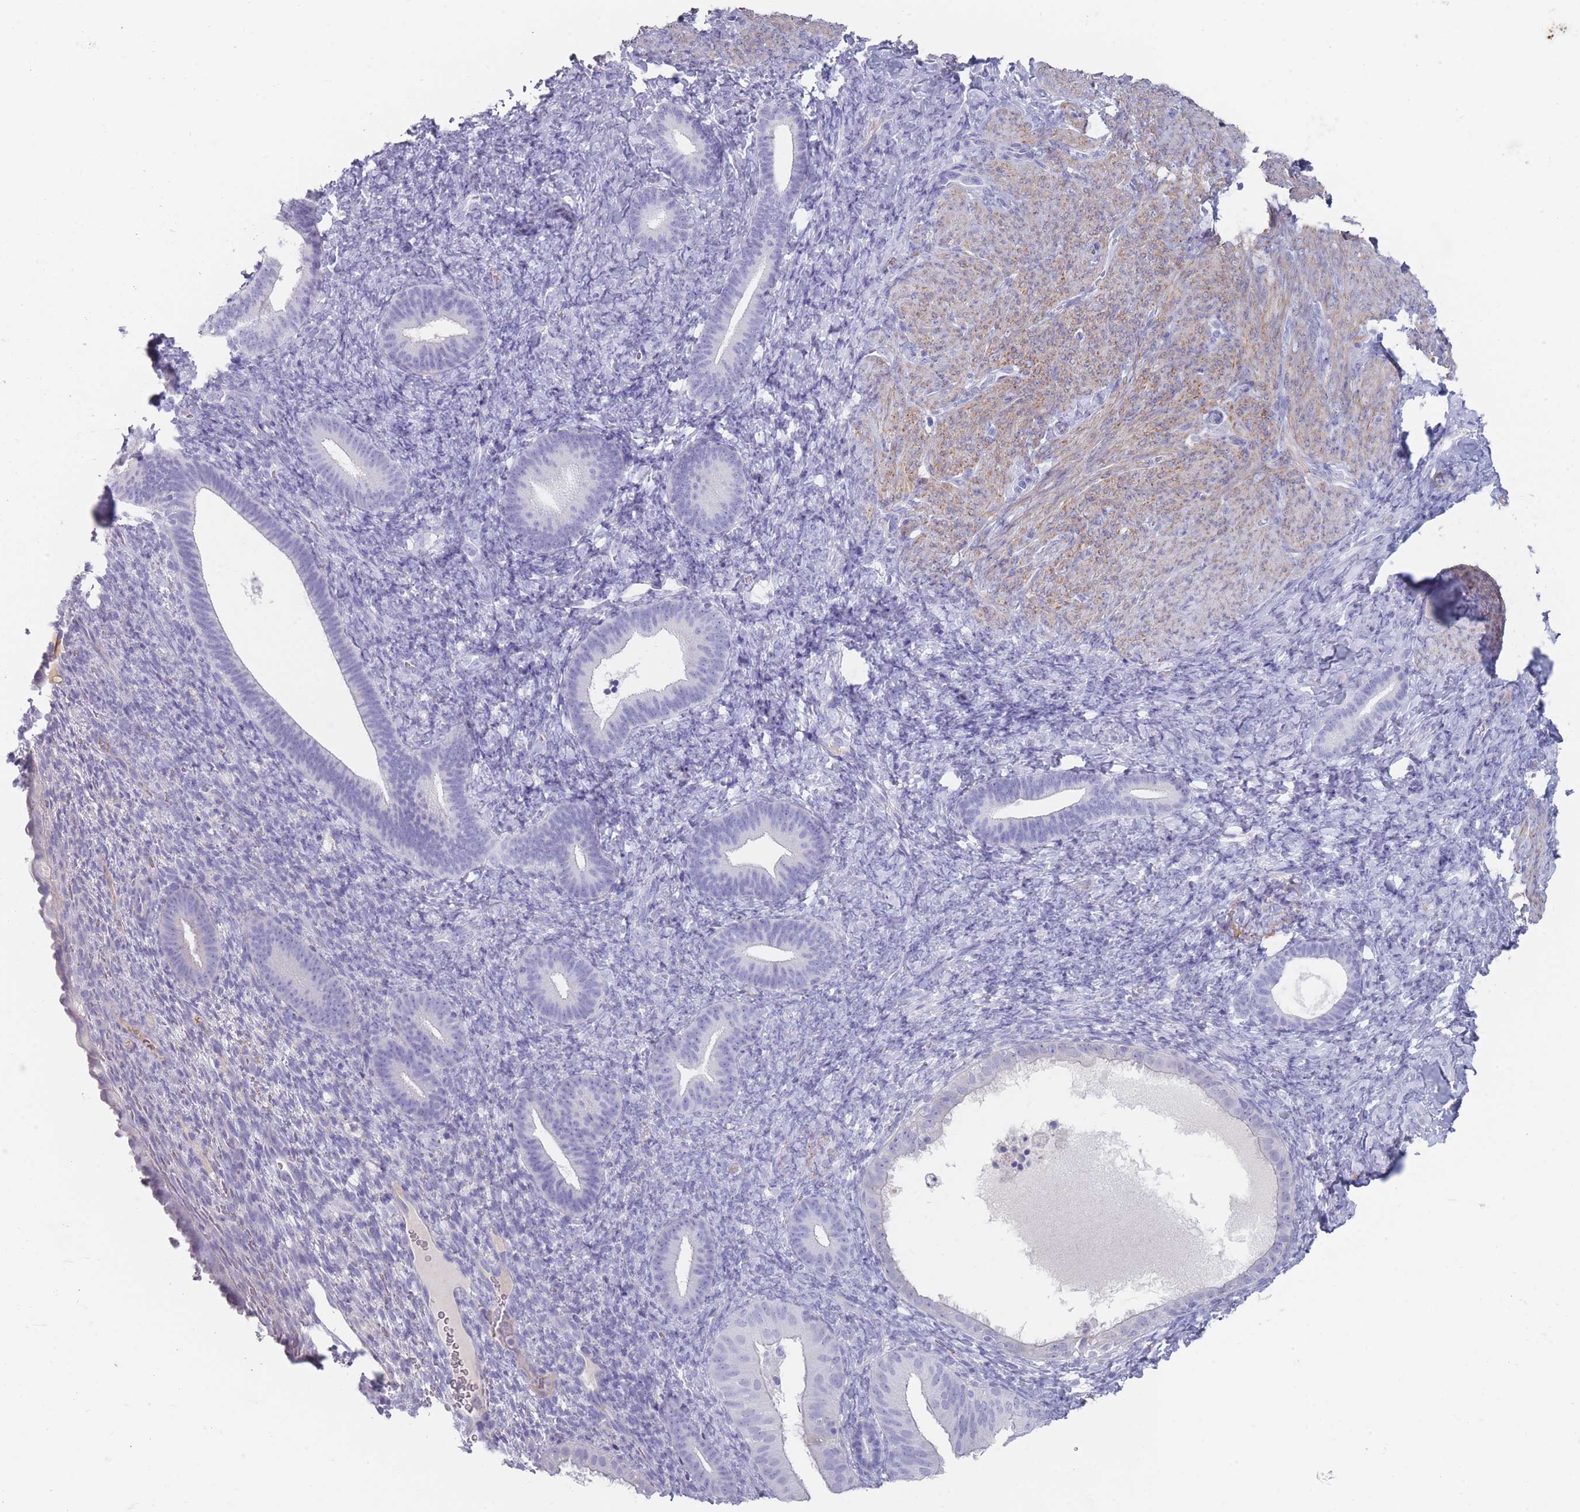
{"staining": {"intensity": "negative", "quantity": "none", "location": "none"}, "tissue": "endometrium", "cell_type": "Cells in endometrial stroma", "image_type": "normal", "snomed": [{"axis": "morphology", "description": "Normal tissue, NOS"}, {"axis": "topography", "description": "Endometrium"}], "caption": "Cells in endometrial stroma are negative for brown protein staining in unremarkable endometrium. (DAB (3,3'-diaminobenzidine) IHC visualized using brightfield microscopy, high magnification).", "gene": "RHBG", "patient": {"sex": "female", "age": 65}}